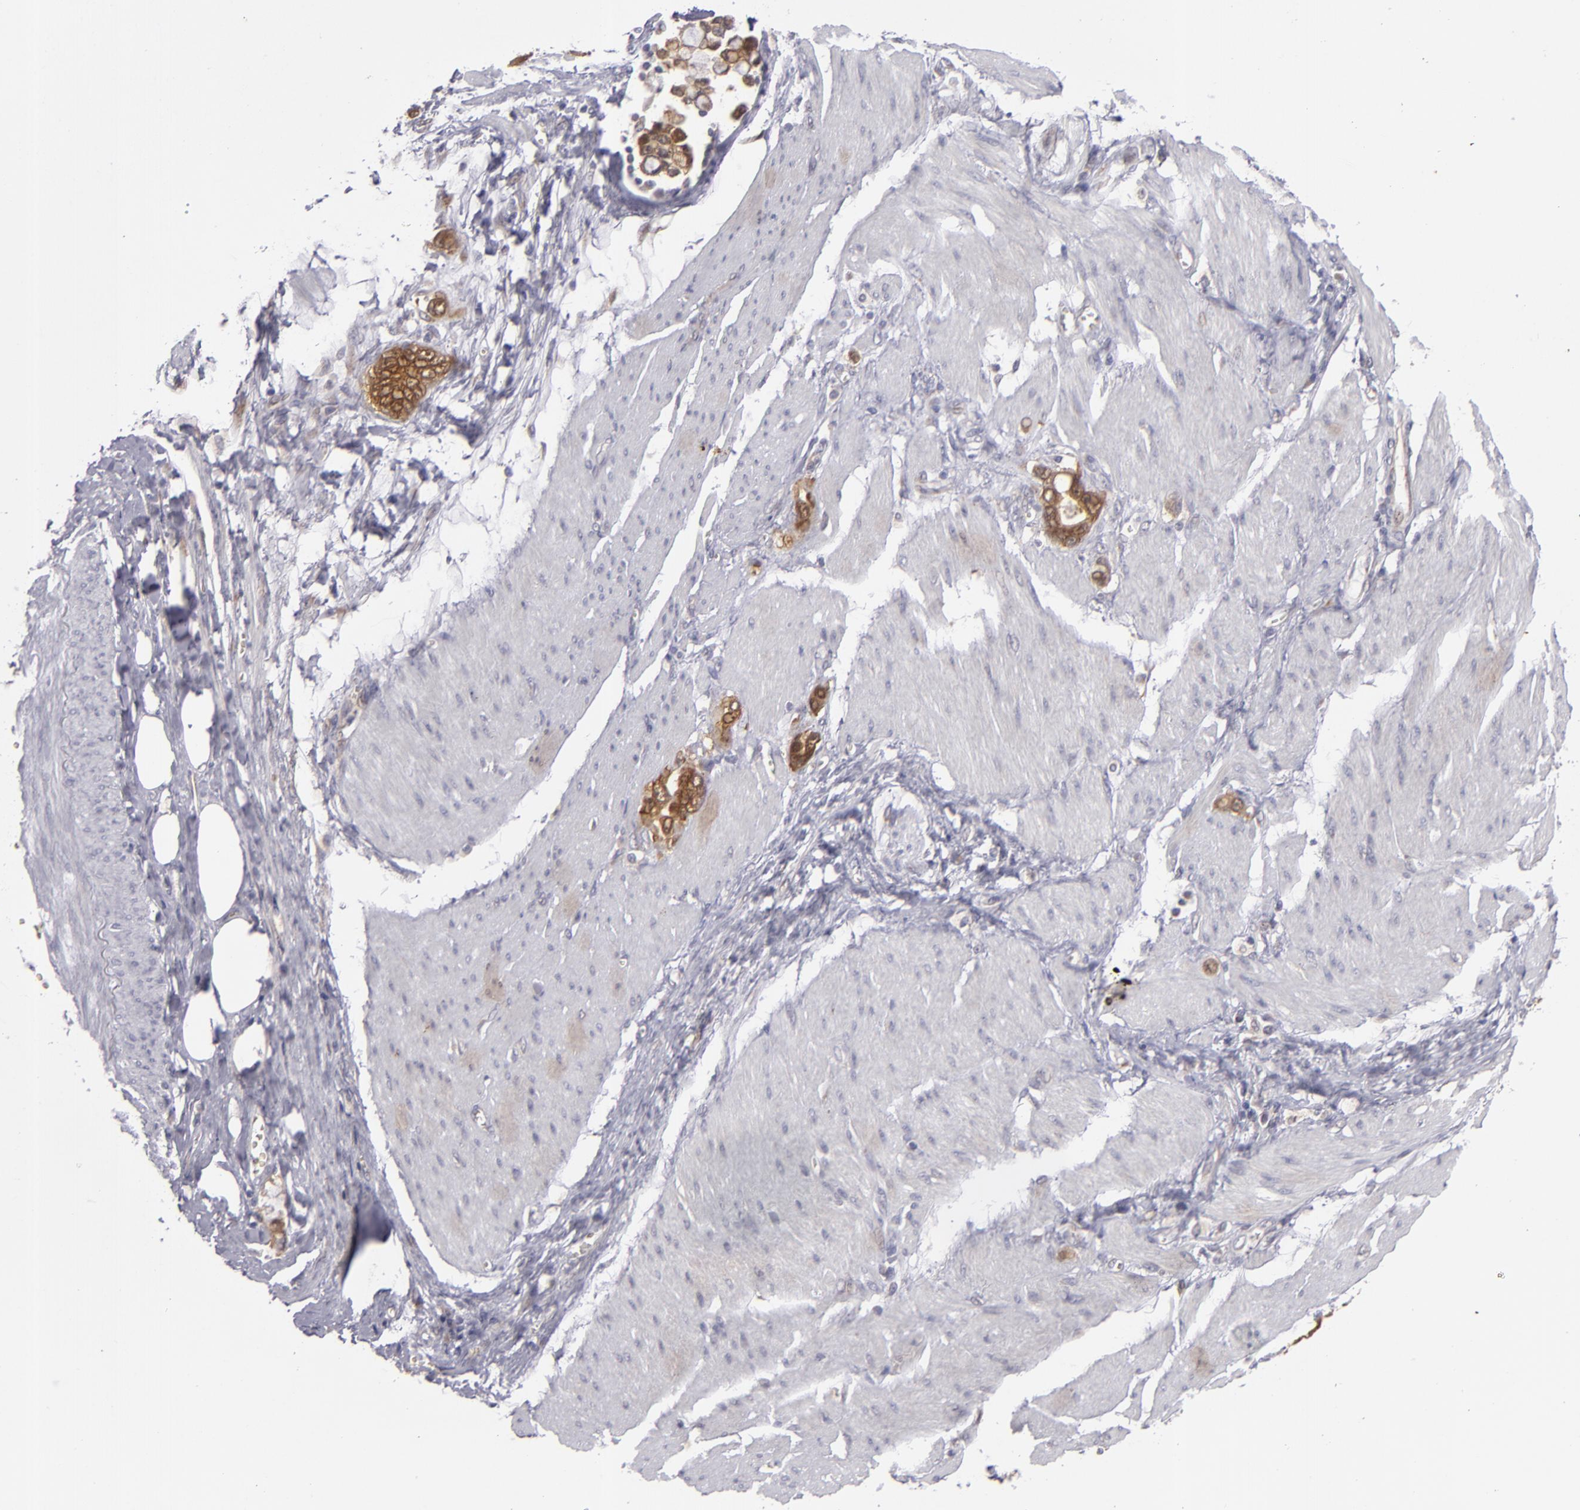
{"staining": {"intensity": "strong", "quantity": ">75%", "location": "cytoplasmic/membranous"}, "tissue": "stomach cancer", "cell_type": "Tumor cells", "image_type": "cancer", "snomed": [{"axis": "morphology", "description": "Adenocarcinoma, NOS"}, {"axis": "topography", "description": "Stomach"}], "caption": "This image displays immunohistochemistry (IHC) staining of human stomach adenocarcinoma, with high strong cytoplasmic/membranous staining in about >75% of tumor cells.", "gene": "SH2D4A", "patient": {"sex": "male", "age": 78}}